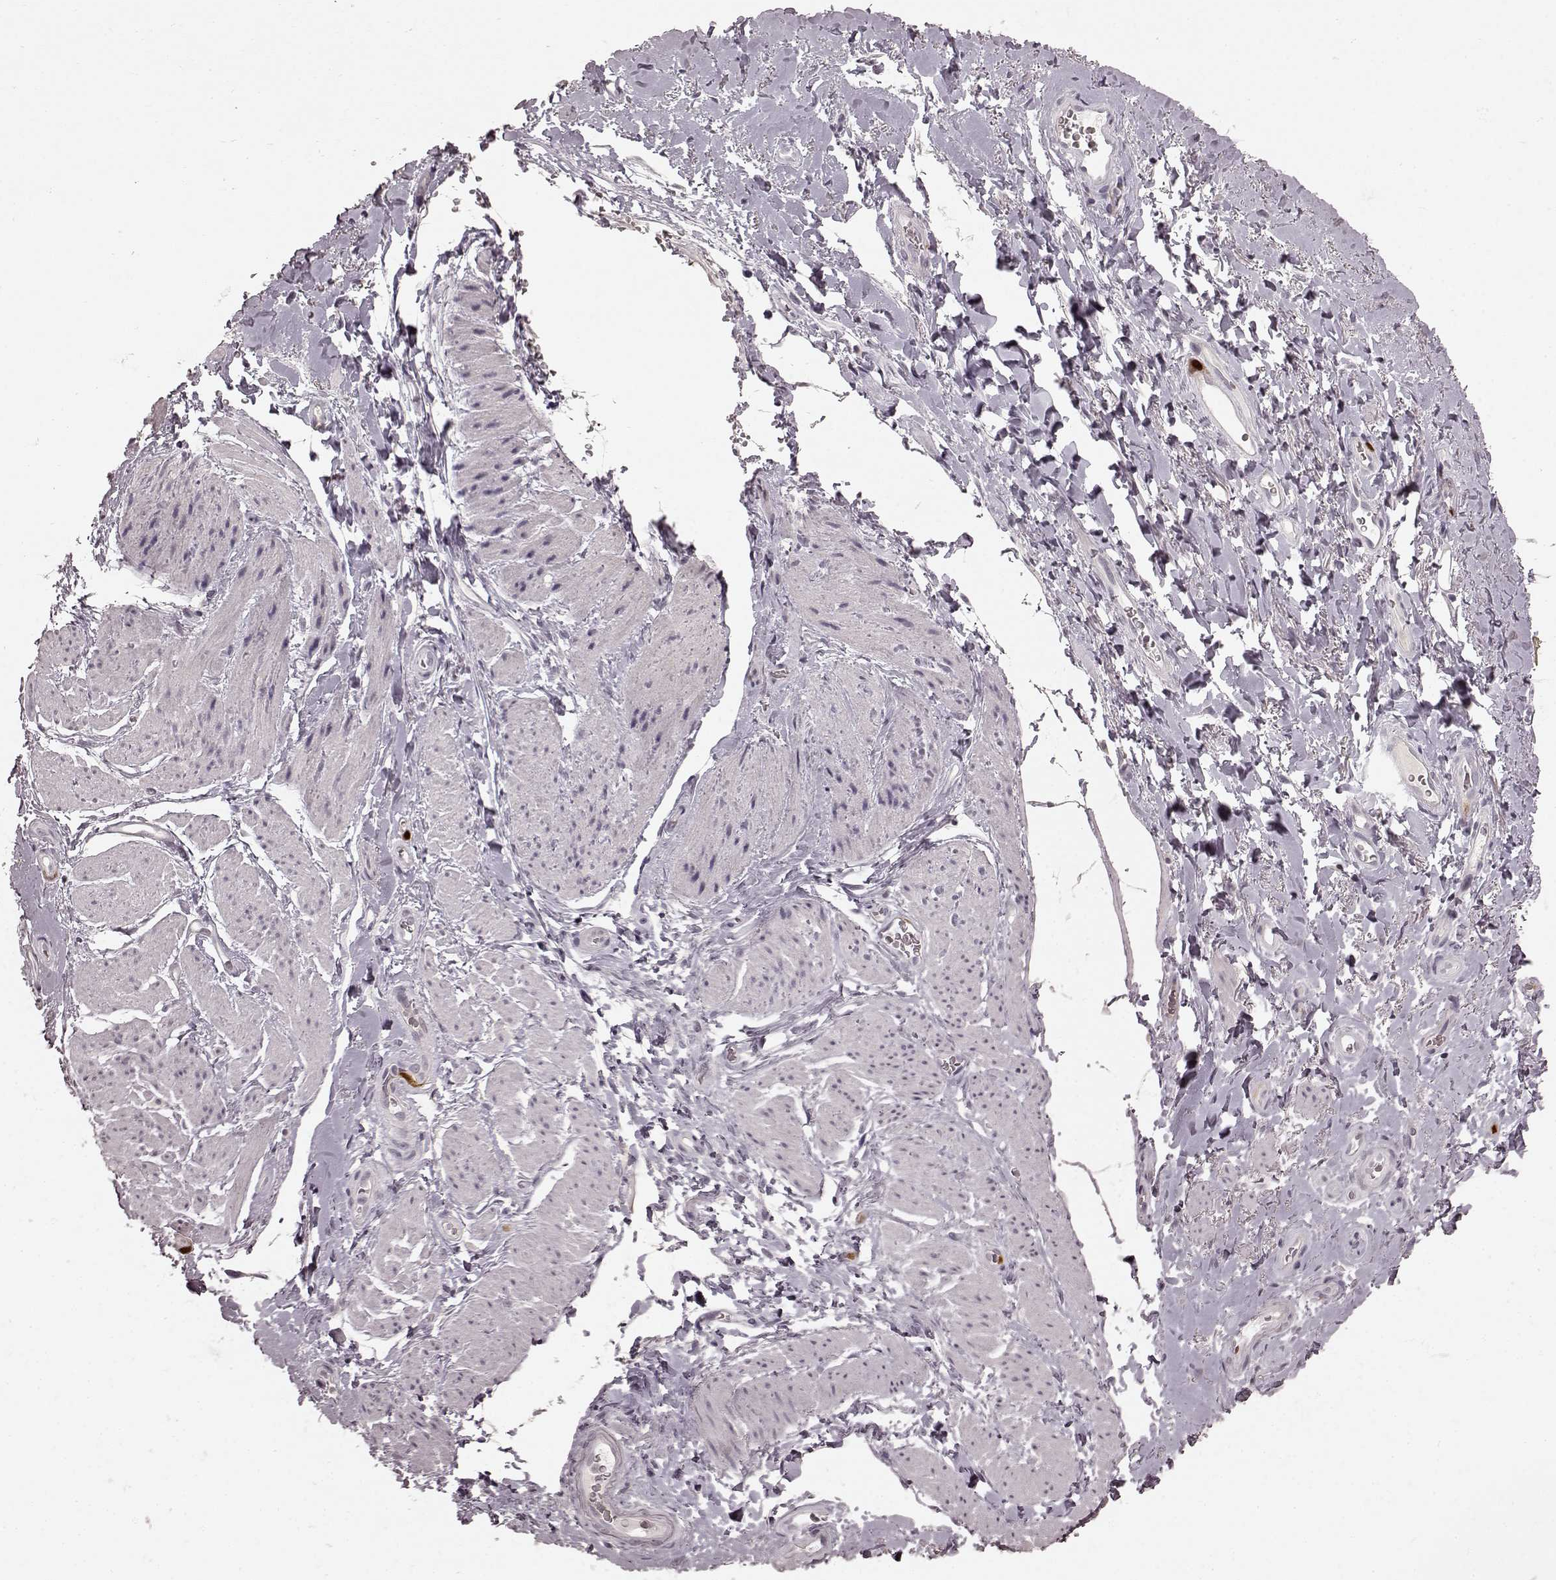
{"staining": {"intensity": "negative", "quantity": "none", "location": "none"}, "tissue": "adipose tissue", "cell_type": "Adipocytes", "image_type": "normal", "snomed": [{"axis": "morphology", "description": "Normal tissue, NOS"}, {"axis": "topography", "description": "Anal"}, {"axis": "topography", "description": "Peripheral nerve tissue"}], "caption": "IHC image of normal adipose tissue stained for a protein (brown), which displays no expression in adipocytes. (DAB IHC with hematoxylin counter stain).", "gene": "CCNA2", "patient": {"sex": "male", "age": 53}}